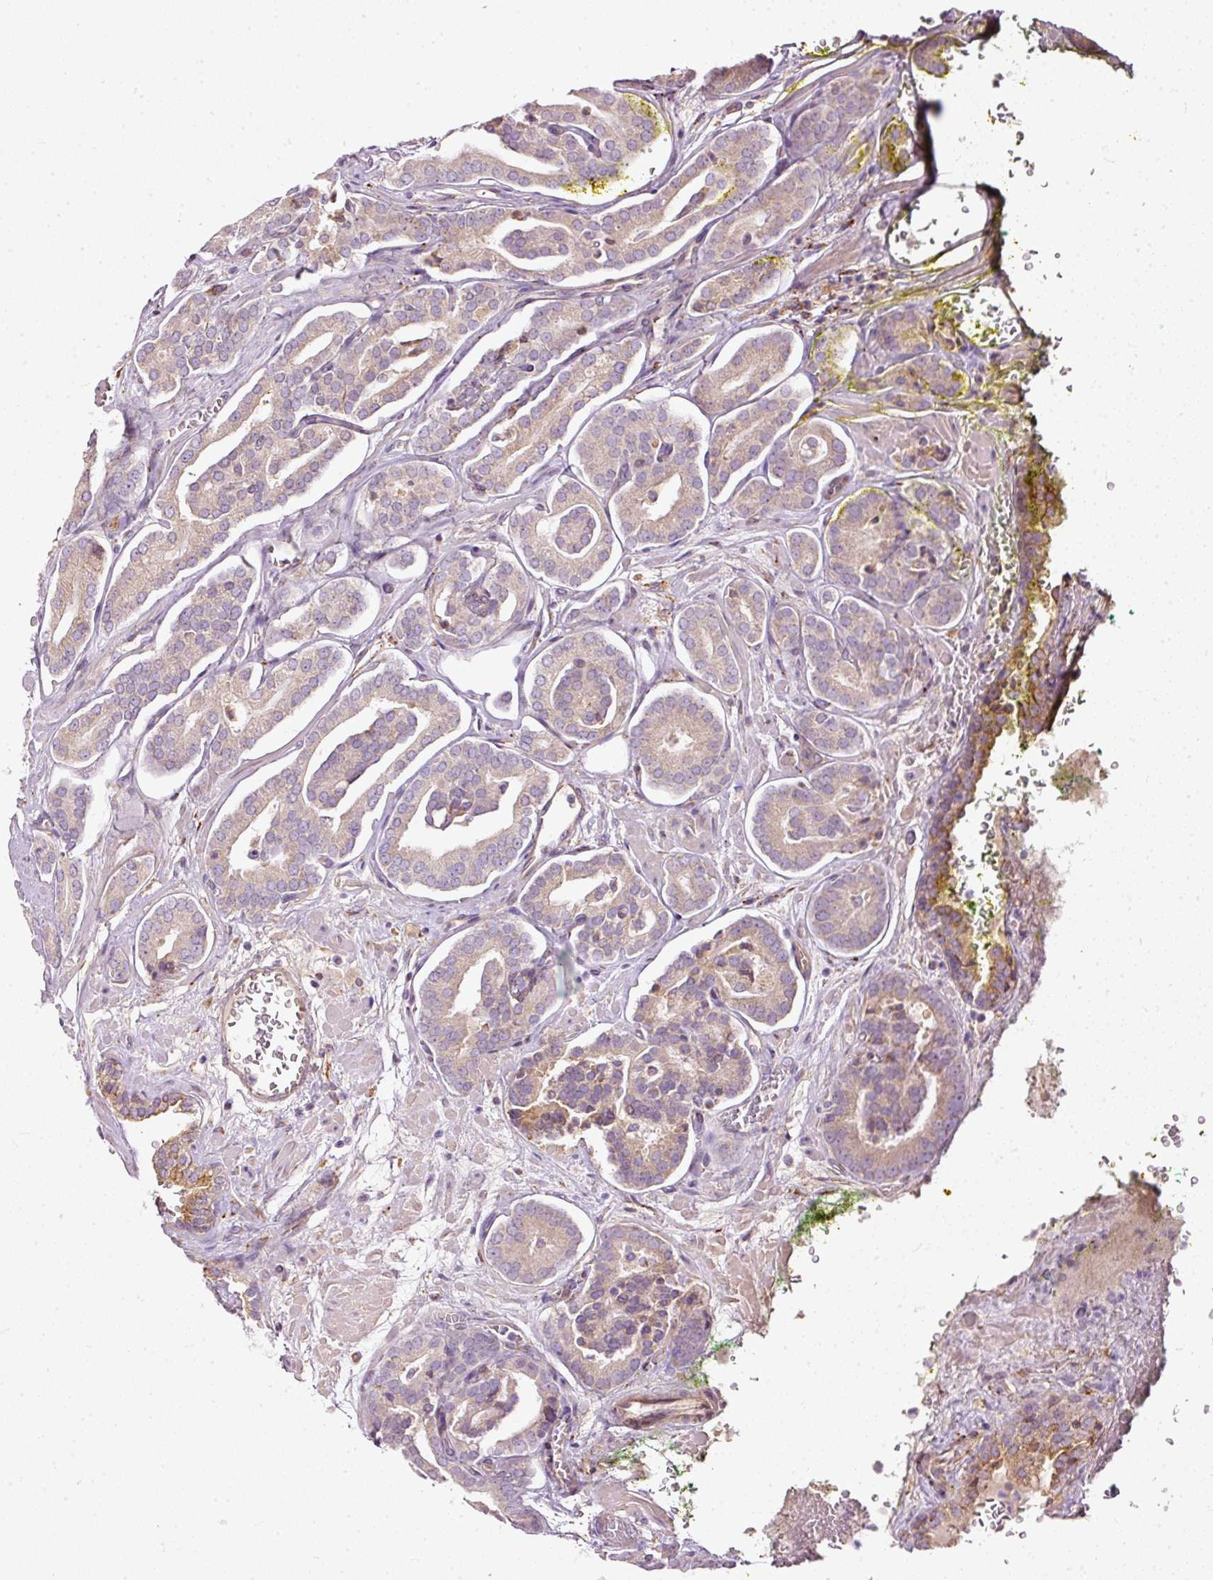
{"staining": {"intensity": "weak", "quantity": "<25%", "location": "cytoplasmic/membranous"}, "tissue": "prostate cancer", "cell_type": "Tumor cells", "image_type": "cancer", "snomed": [{"axis": "morphology", "description": "Adenocarcinoma, High grade"}, {"axis": "topography", "description": "Prostate"}], "caption": "Protein analysis of prostate cancer (high-grade adenocarcinoma) displays no significant staining in tumor cells.", "gene": "PAQR9", "patient": {"sex": "male", "age": 66}}